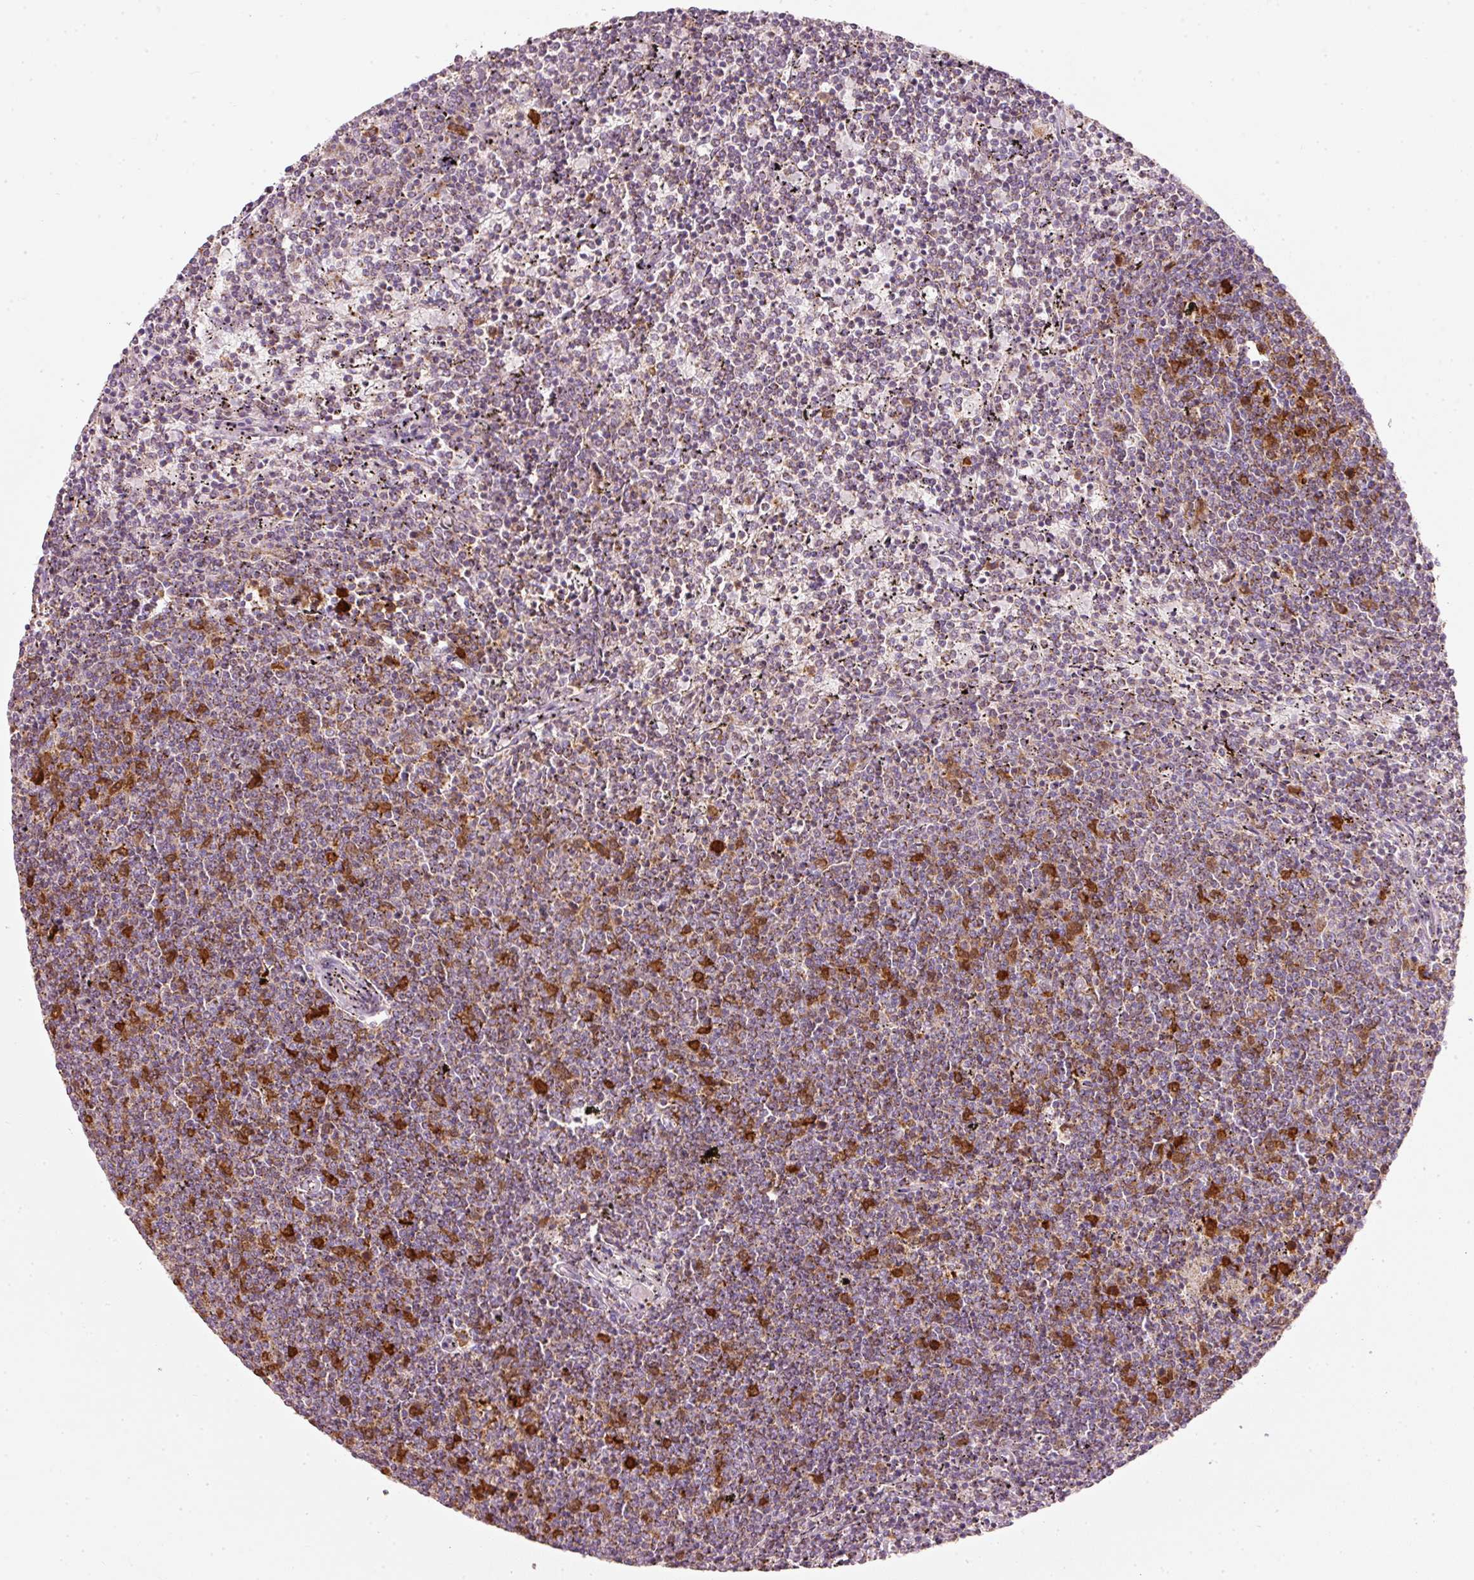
{"staining": {"intensity": "moderate", "quantity": "25%-75%", "location": "nuclear"}, "tissue": "lymphoma", "cell_type": "Tumor cells", "image_type": "cancer", "snomed": [{"axis": "morphology", "description": "Malignant lymphoma, non-Hodgkin's type, Low grade"}, {"axis": "topography", "description": "Spleen"}], "caption": "Immunohistochemical staining of human malignant lymphoma, non-Hodgkin's type (low-grade) demonstrates moderate nuclear protein staining in about 25%-75% of tumor cells. The protein of interest is stained brown, and the nuclei are stained in blue (DAB IHC with brightfield microscopy, high magnification).", "gene": "DUT", "patient": {"sex": "female", "age": 50}}